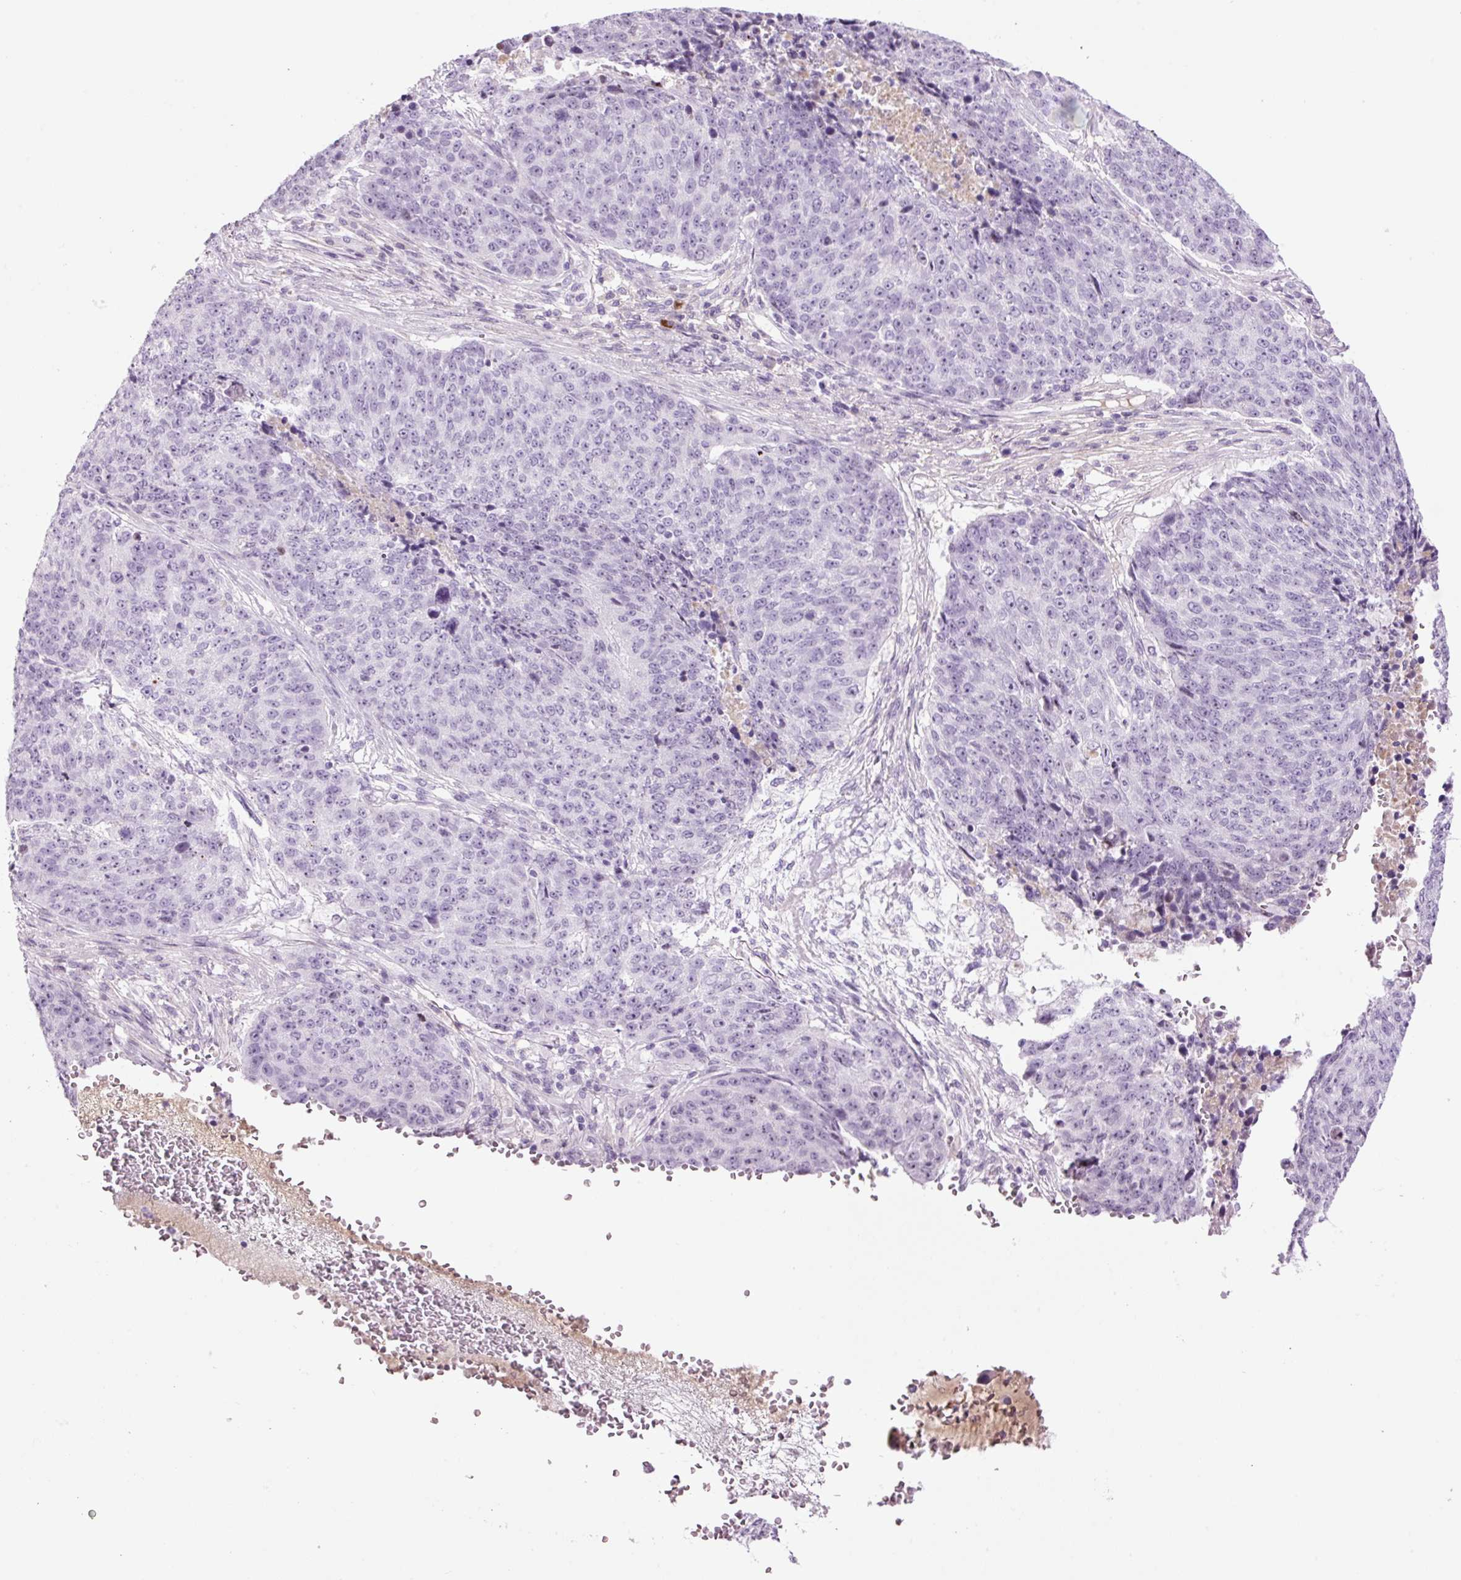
{"staining": {"intensity": "negative", "quantity": "none", "location": "none"}, "tissue": "lung cancer", "cell_type": "Tumor cells", "image_type": "cancer", "snomed": [{"axis": "morphology", "description": "Normal tissue, NOS"}, {"axis": "morphology", "description": "Squamous cell carcinoma, NOS"}, {"axis": "topography", "description": "Lymph node"}, {"axis": "topography", "description": "Lung"}], "caption": "Lung cancer (squamous cell carcinoma) stained for a protein using immunohistochemistry demonstrates no staining tumor cells.", "gene": "KLF1", "patient": {"sex": "male", "age": 66}}